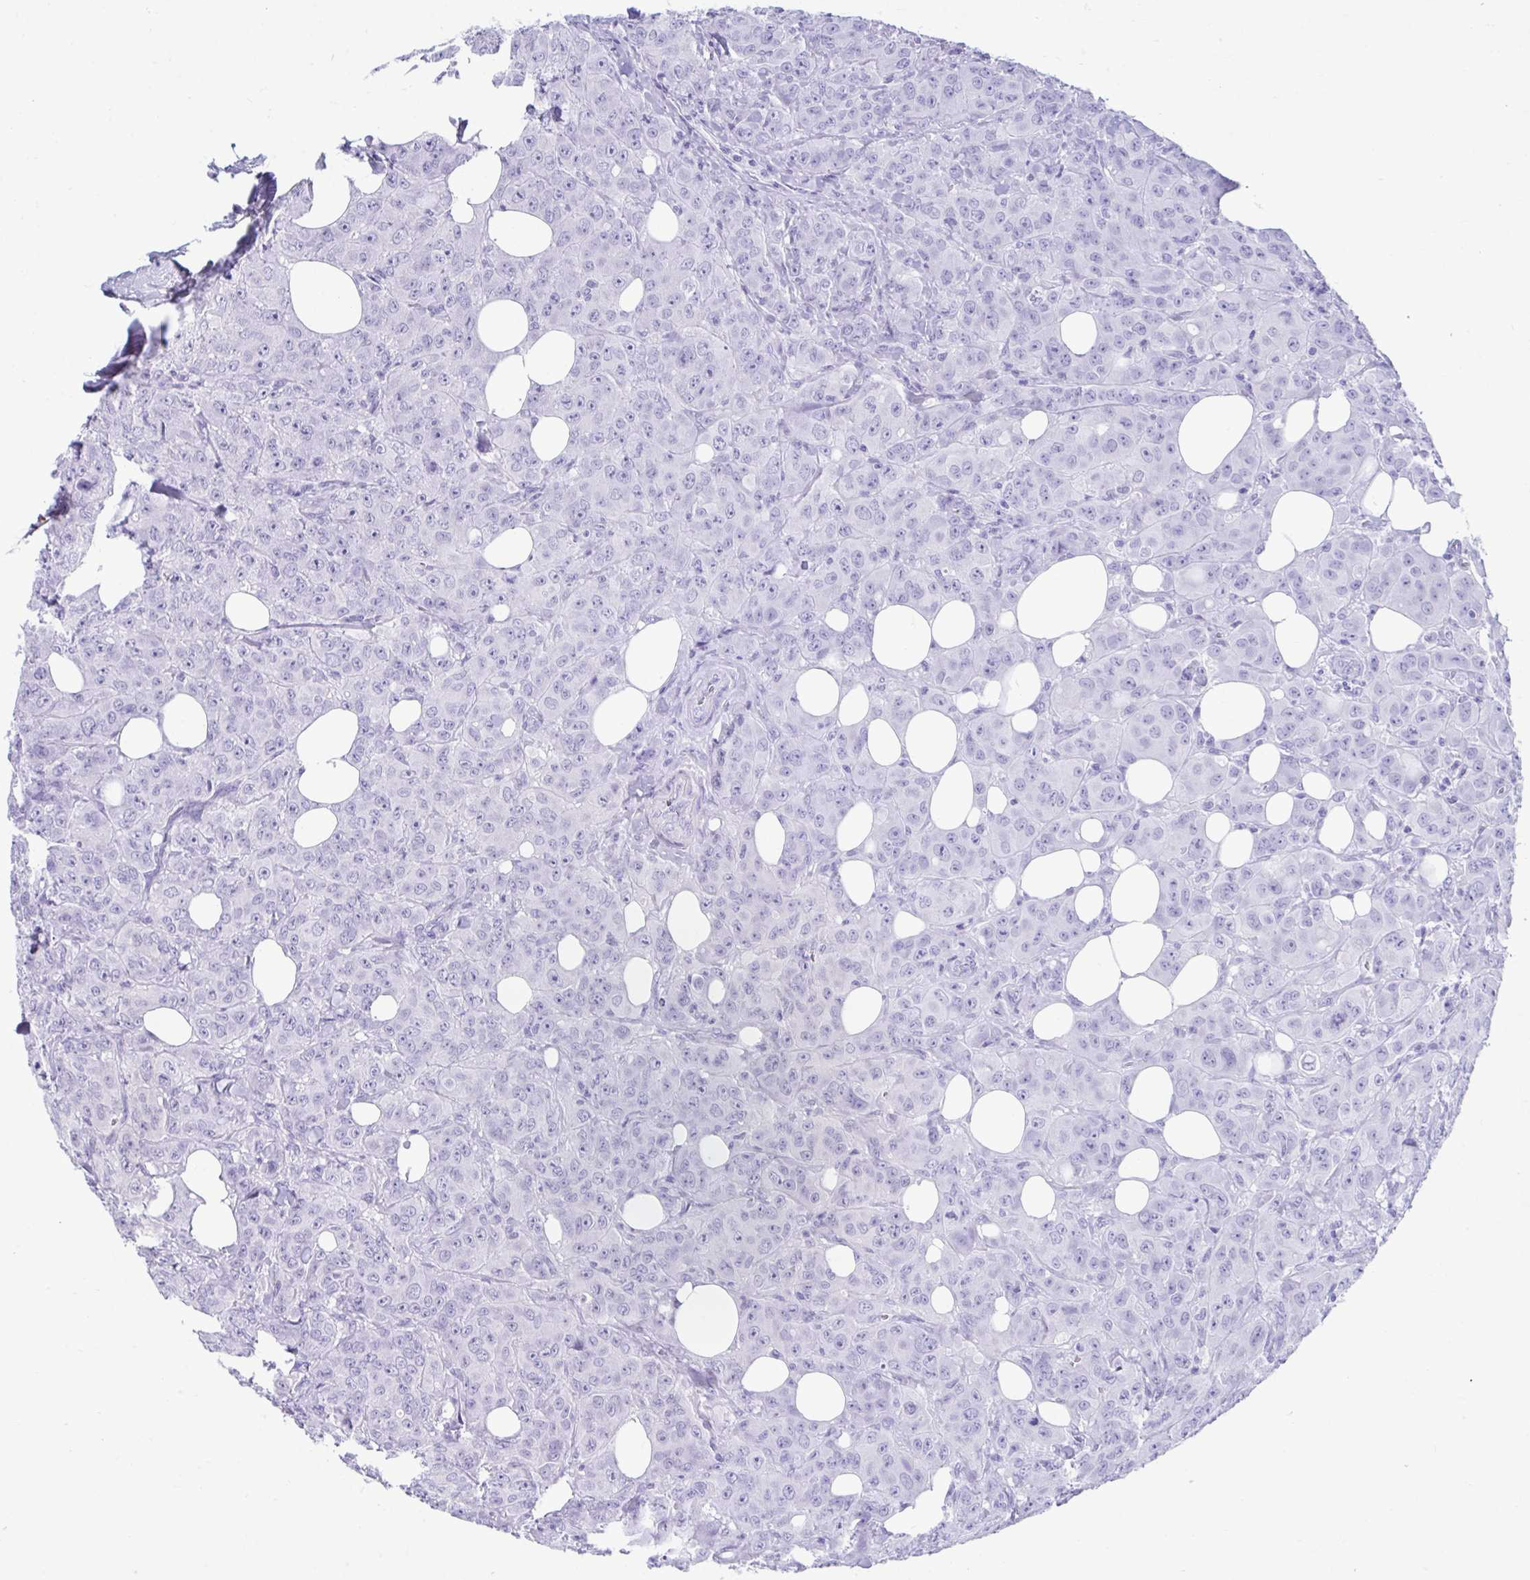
{"staining": {"intensity": "negative", "quantity": "none", "location": "none"}, "tissue": "breast cancer", "cell_type": "Tumor cells", "image_type": "cancer", "snomed": [{"axis": "morphology", "description": "Normal tissue, NOS"}, {"axis": "morphology", "description": "Duct carcinoma"}, {"axis": "topography", "description": "Breast"}], "caption": "Micrograph shows no significant protein expression in tumor cells of breast intraductal carcinoma. (Brightfield microscopy of DAB IHC at high magnification).", "gene": "SMIM9", "patient": {"sex": "female", "age": 43}}